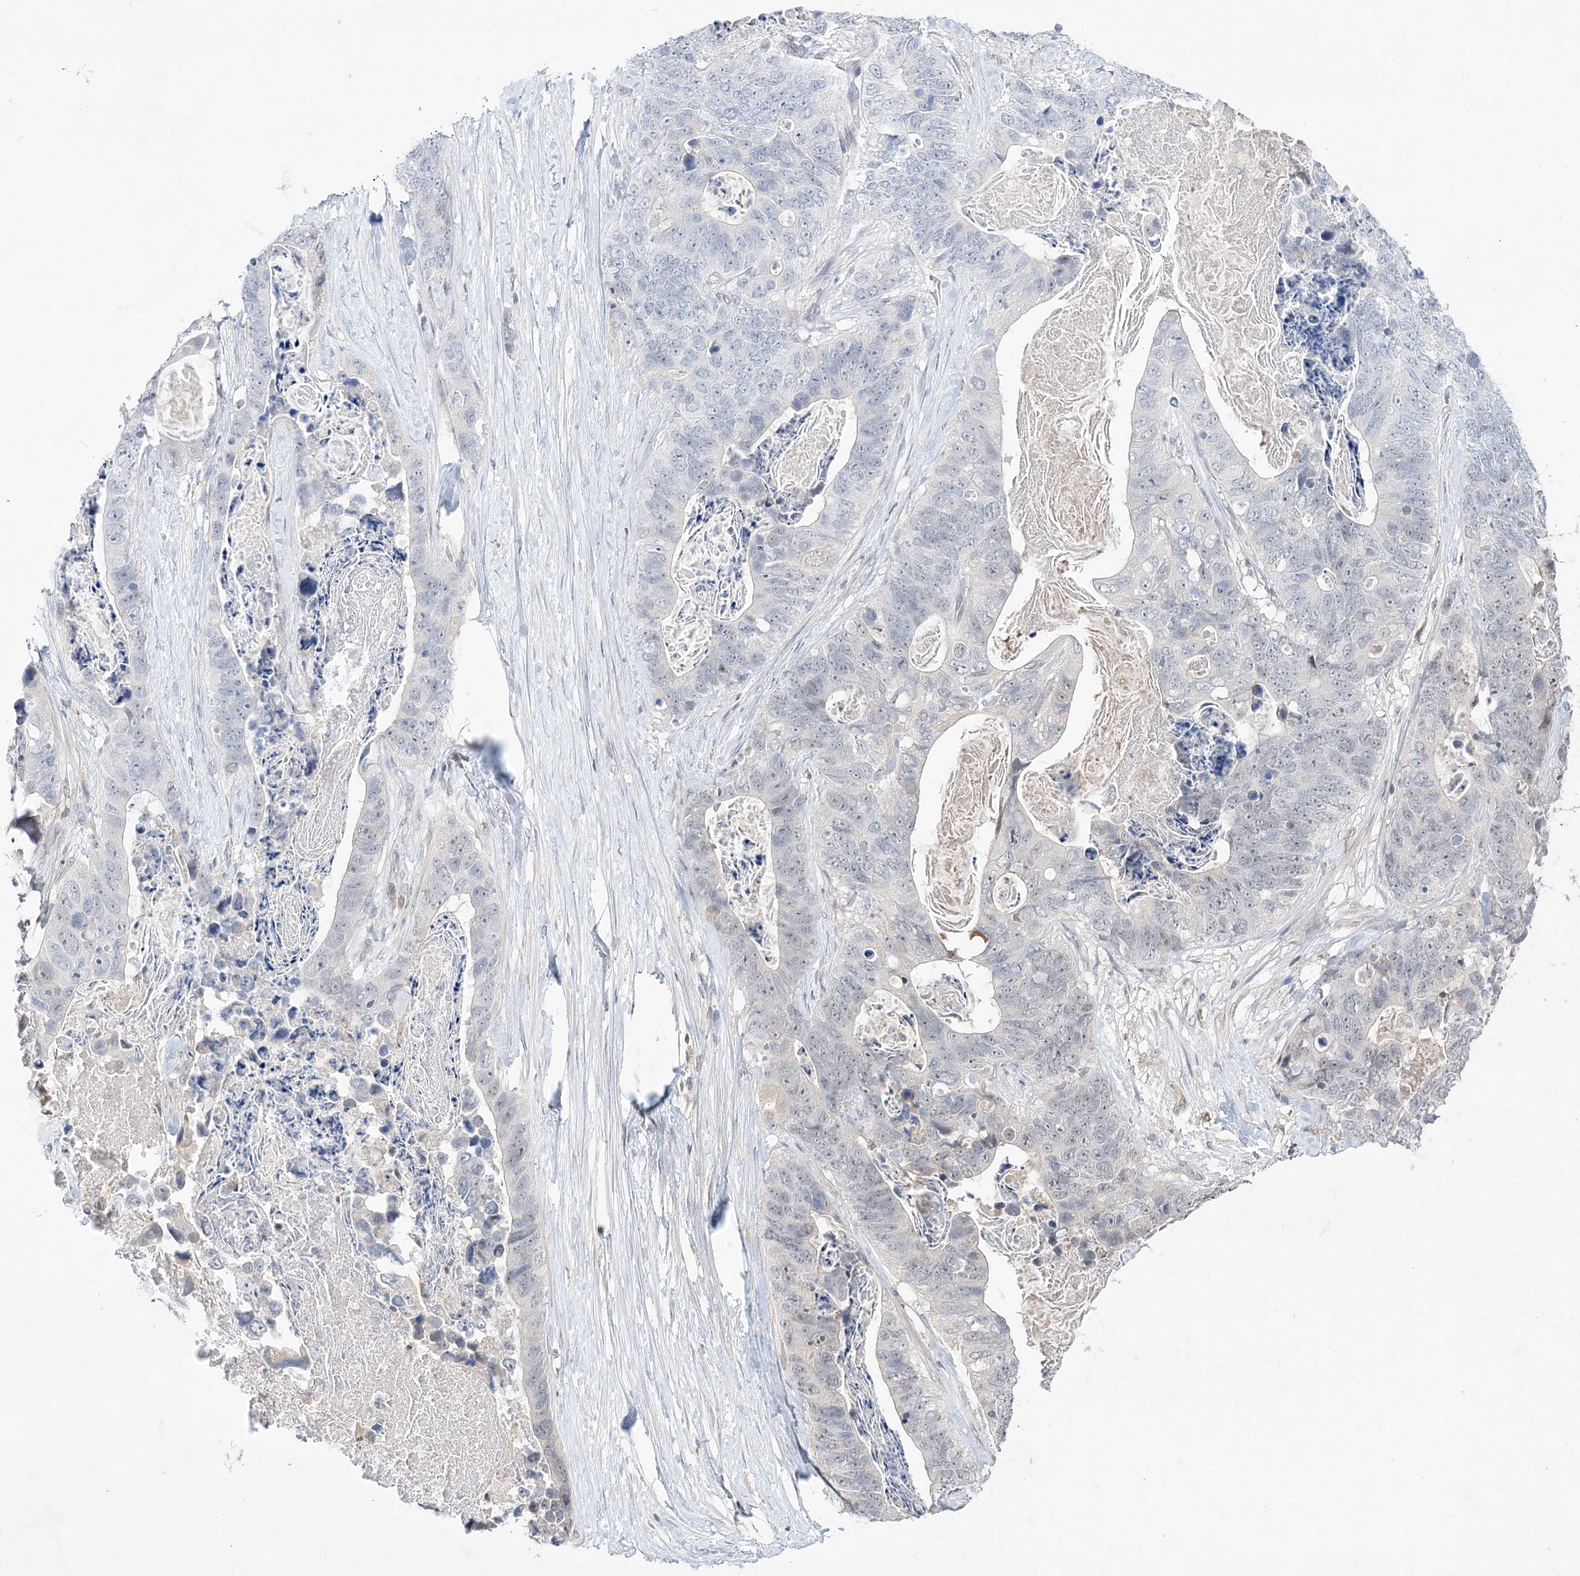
{"staining": {"intensity": "negative", "quantity": "none", "location": "none"}, "tissue": "stomach cancer", "cell_type": "Tumor cells", "image_type": "cancer", "snomed": [{"axis": "morphology", "description": "Adenocarcinoma, NOS"}, {"axis": "topography", "description": "Stomach"}], "caption": "An immunohistochemistry (IHC) image of stomach cancer is shown. There is no staining in tumor cells of stomach cancer.", "gene": "TMEM132B", "patient": {"sex": "female", "age": 89}}